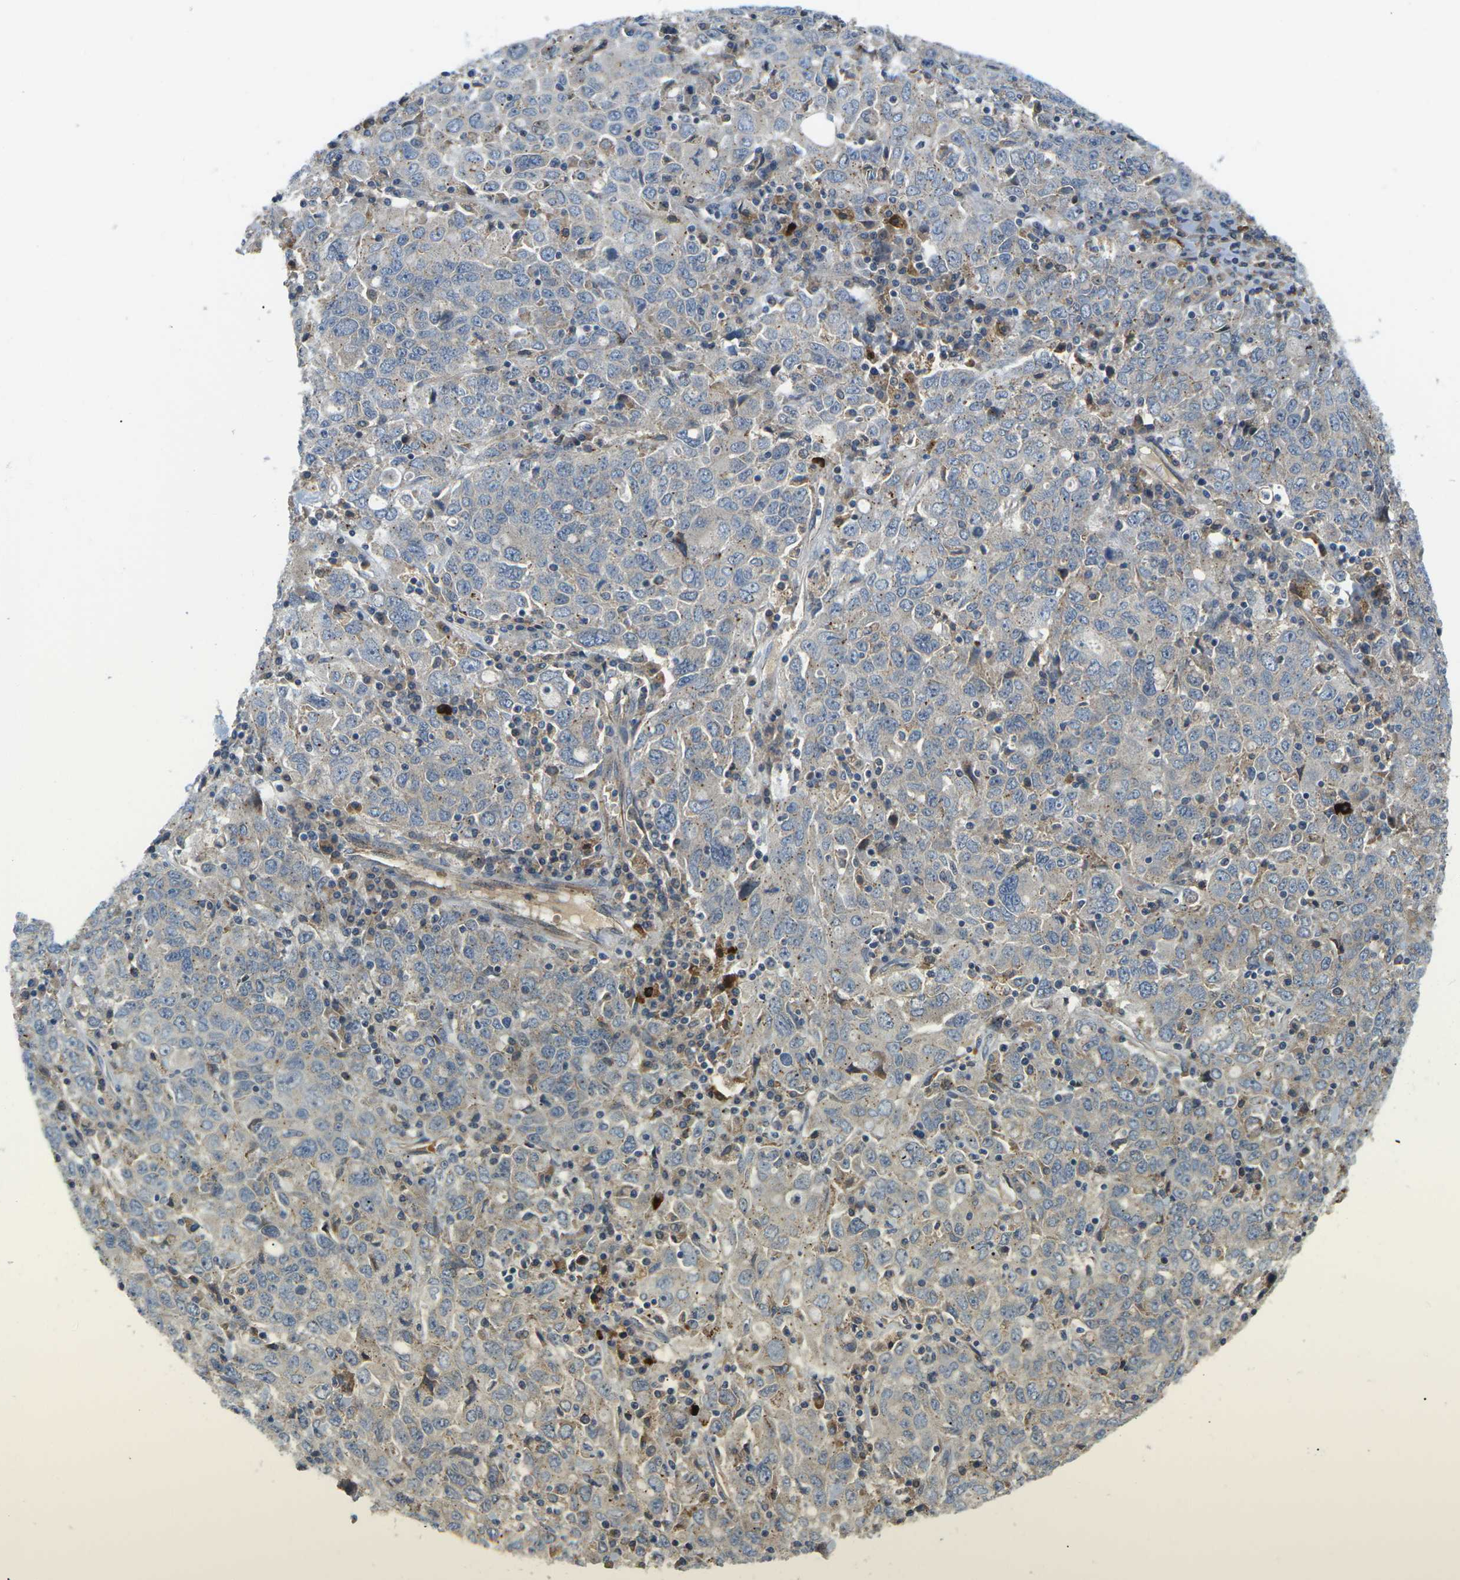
{"staining": {"intensity": "weak", "quantity": "<25%", "location": "cytoplasmic/membranous"}, "tissue": "ovarian cancer", "cell_type": "Tumor cells", "image_type": "cancer", "snomed": [{"axis": "morphology", "description": "Carcinoma, endometroid"}, {"axis": "topography", "description": "Ovary"}], "caption": "Immunohistochemistry (IHC) histopathology image of neoplastic tissue: ovarian cancer (endometroid carcinoma) stained with DAB (3,3'-diaminobenzidine) shows no significant protein expression in tumor cells.", "gene": "ERBB4", "patient": {"sex": "female", "age": 62}}